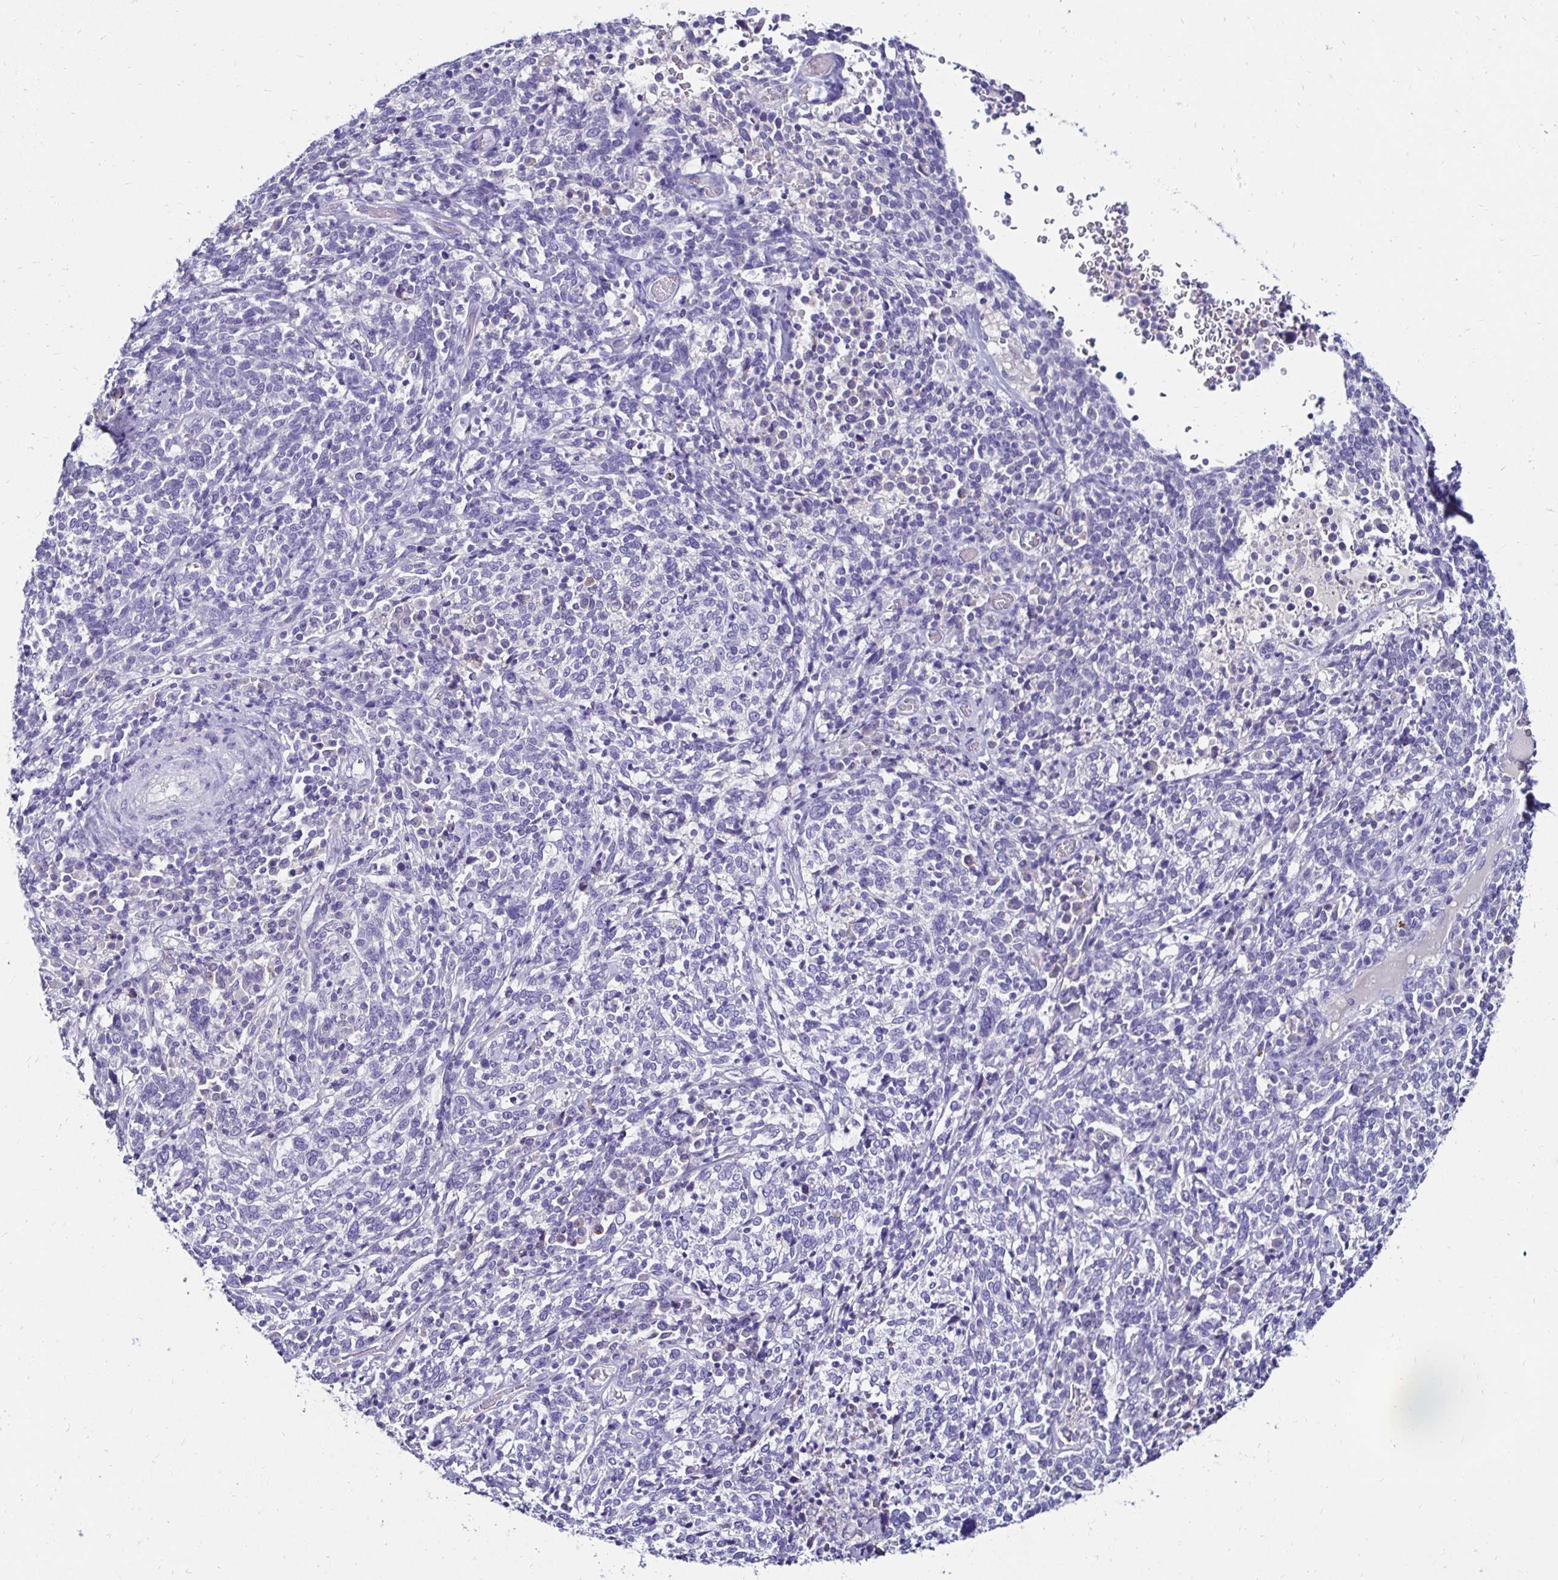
{"staining": {"intensity": "negative", "quantity": "none", "location": "none"}, "tissue": "cervical cancer", "cell_type": "Tumor cells", "image_type": "cancer", "snomed": [{"axis": "morphology", "description": "Squamous cell carcinoma, NOS"}, {"axis": "topography", "description": "Cervix"}], "caption": "IHC of human cervical squamous cell carcinoma shows no expression in tumor cells.", "gene": "KCNT1", "patient": {"sex": "female", "age": 46}}